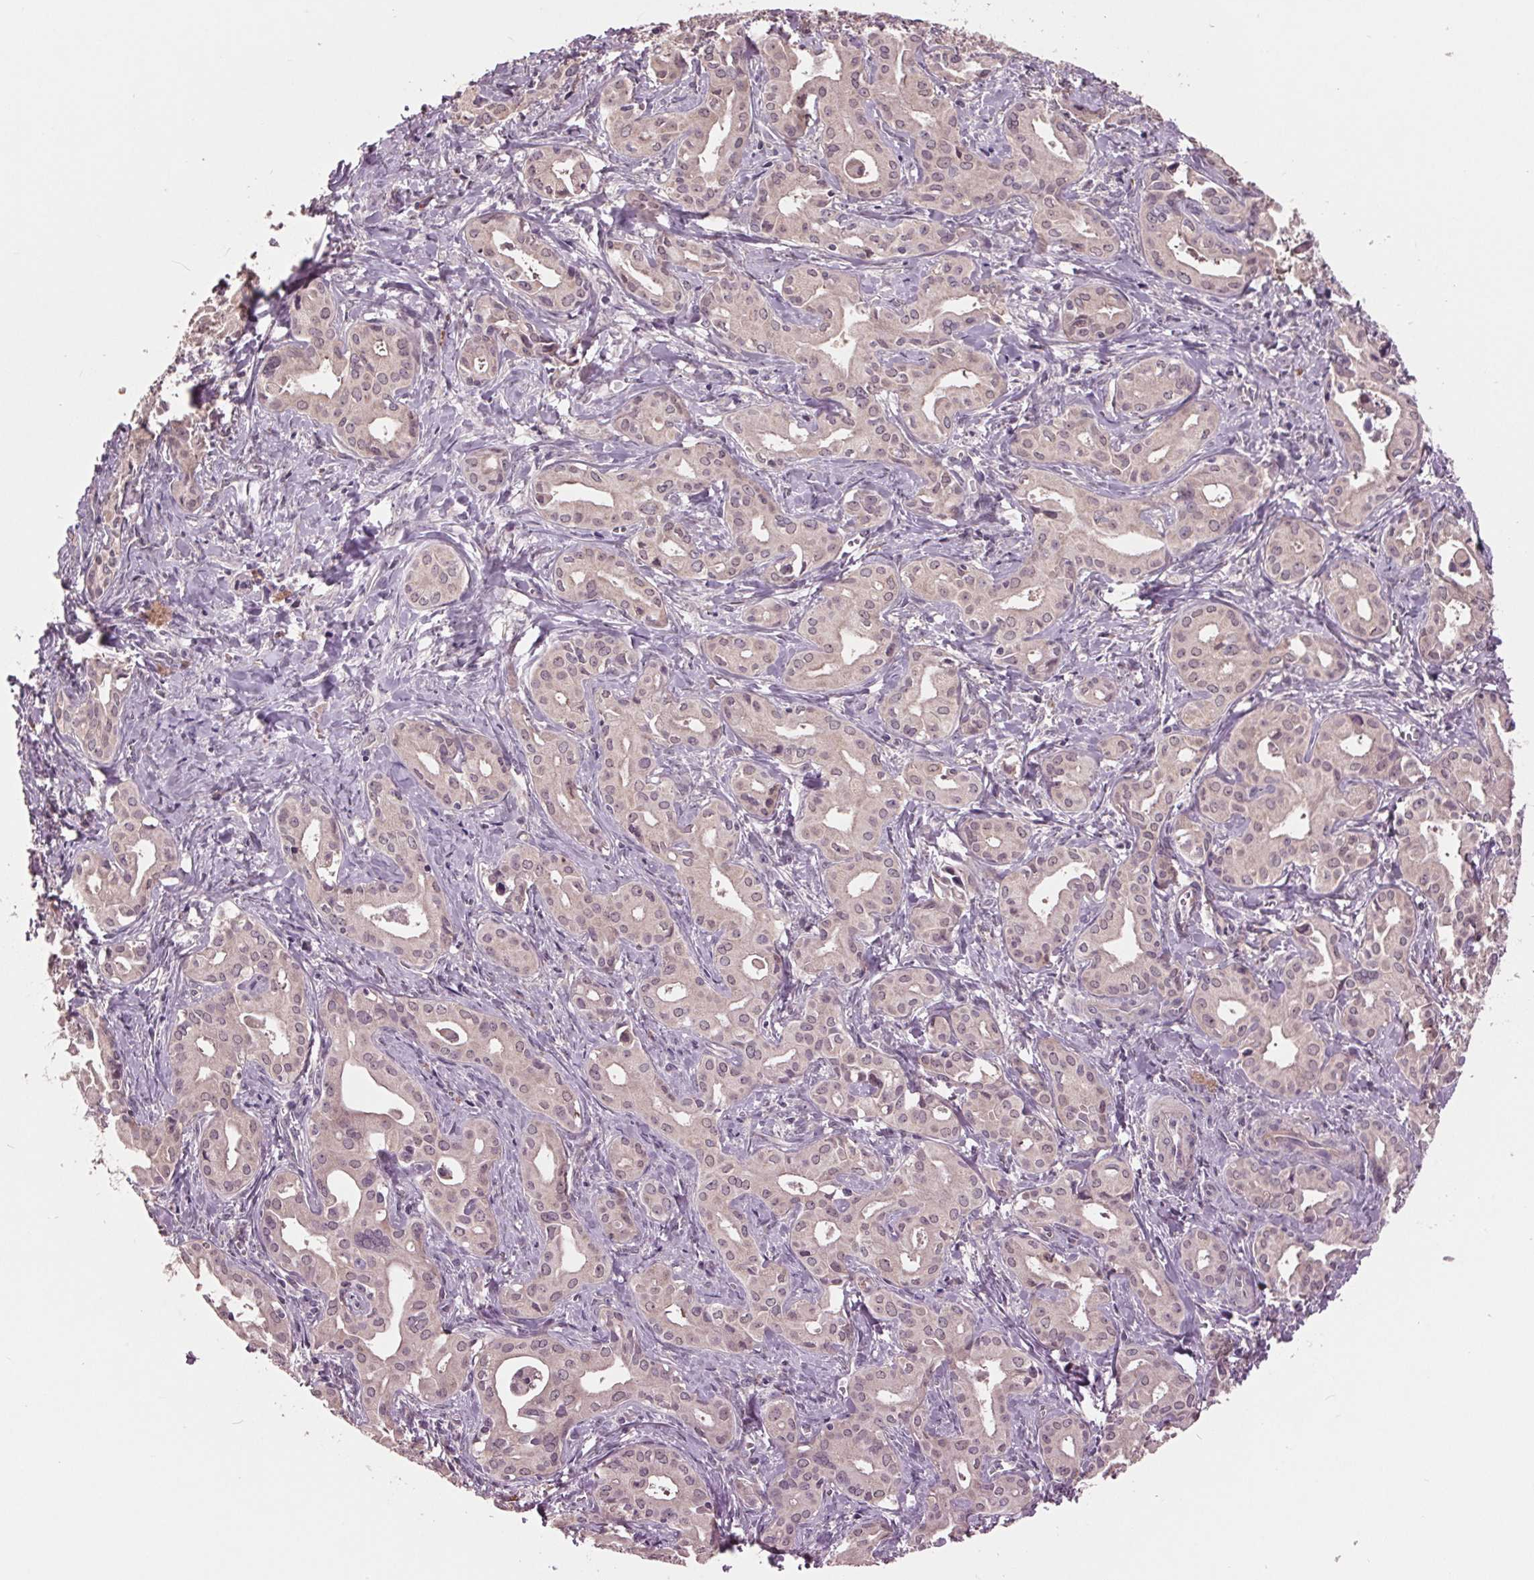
{"staining": {"intensity": "weak", "quantity": "25%-75%", "location": "cytoplasmic/membranous,nuclear"}, "tissue": "liver cancer", "cell_type": "Tumor cells", "image_type": "cancer", "snomed": [{"axis": "morphology", "description": "Cholangiocarcinoma"}, {"axis": "topography", "description": "Liver"}], "caption": "Immunohistochemistry (DAB) staining of cholangiocarcinoma (liver) exhibits weak cytoplasmic/membranous and nuclear protein positivity in about 25%-75% of tumor cells.", "gene": "MAPK8", "patient": {"sex": "female", "age": 65}}